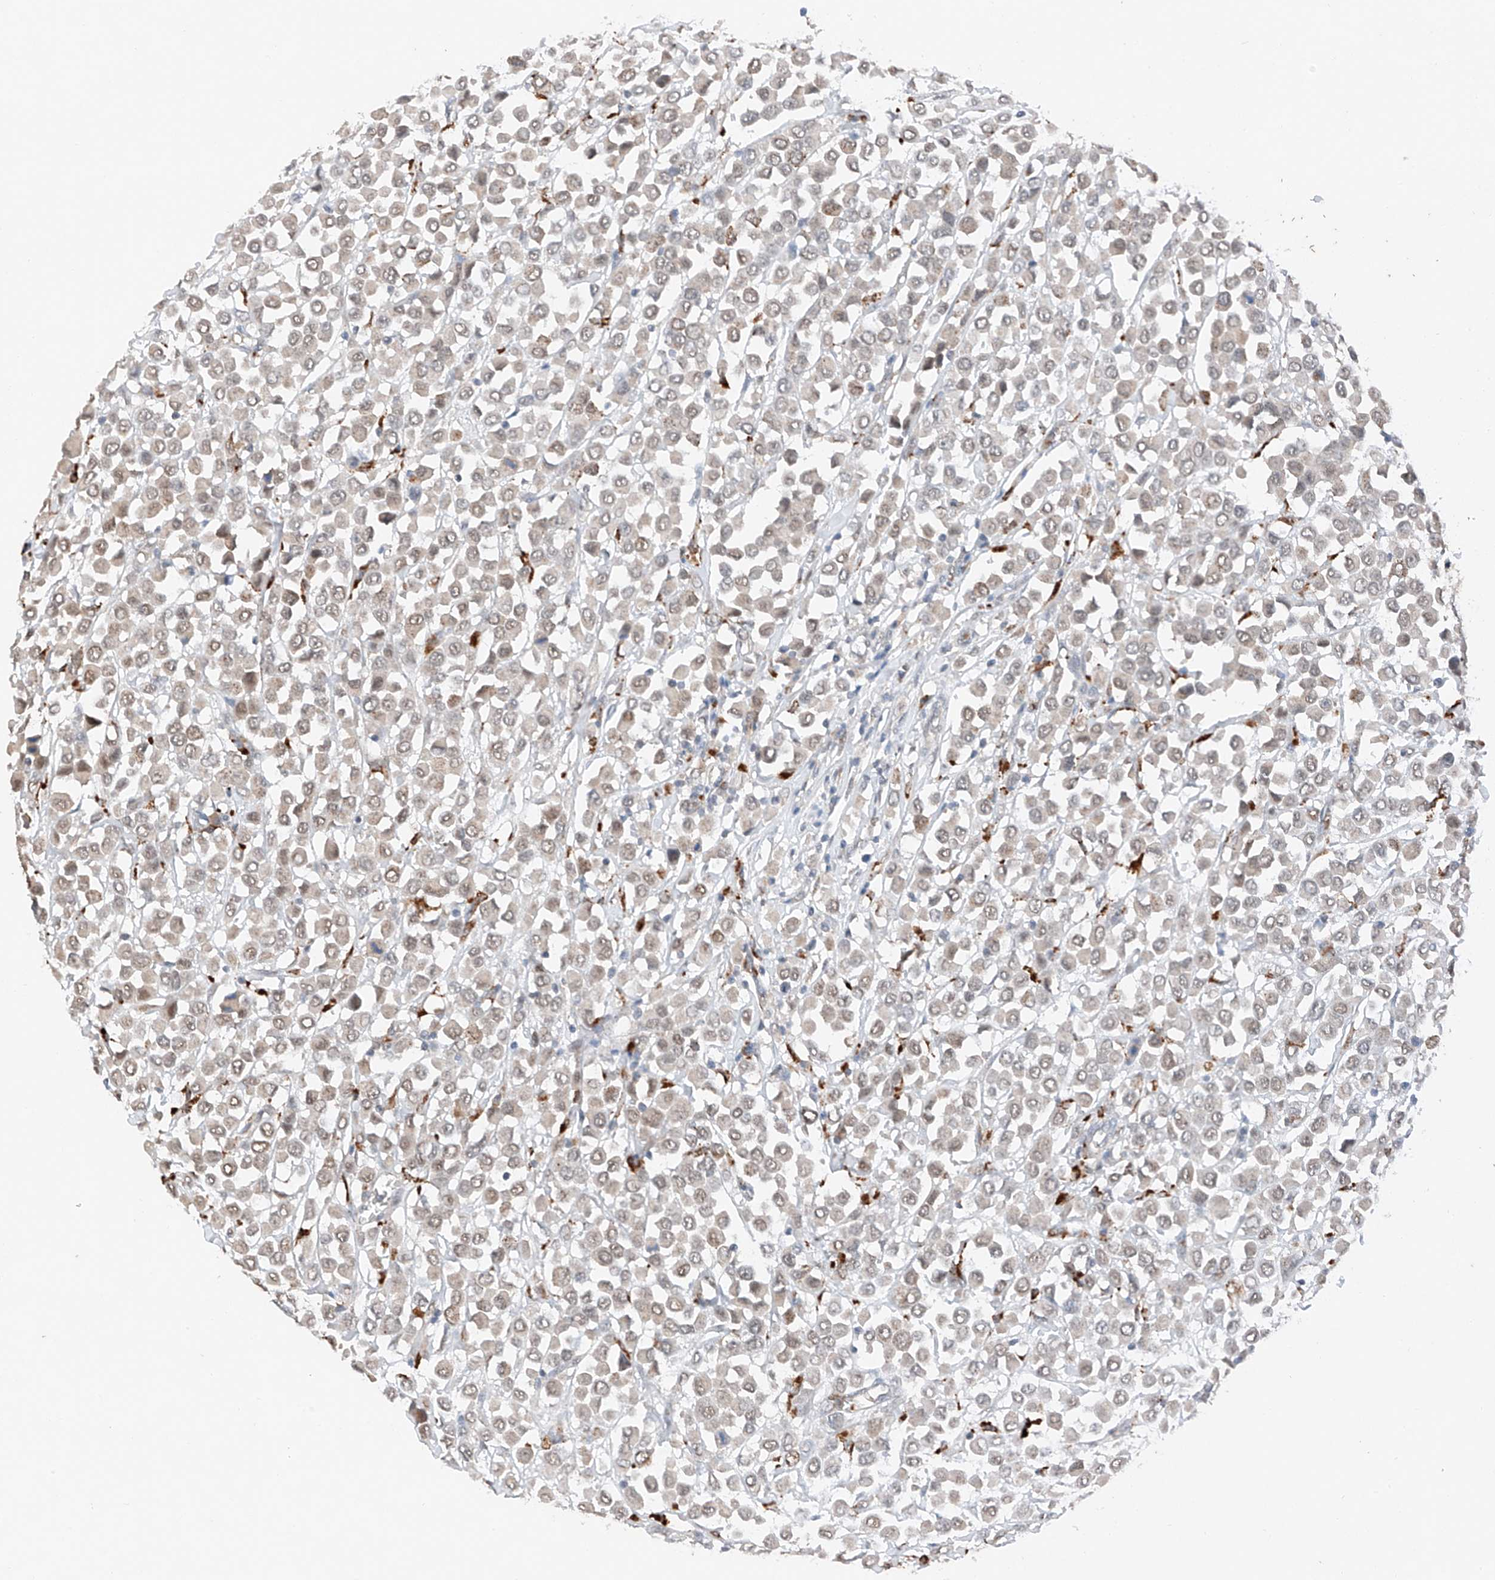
{"staining": {"intensity": "weak", "quantity": ">75%", "location": "nuclear"}, "tissue": "breast cancer", "cell_type": "Tumor cells", "image_type": "cancer", "snomed": [{"axis": "morphology", "description": "Duct carcinoma"}, {"axis": "topography", "description": "Breast"}], "caption": "Invasive ductal carcinoma (breast) was stained to show a protein in brown. There is low levels of weak nuclear expression in about >75% of tumor cells. (DAB (3,3'-diaminobenzidine) = brown stain, brightfield microscopy at high magnification).", "gene": "TBX4", "patient": {"sex": "female", "age": 61}}